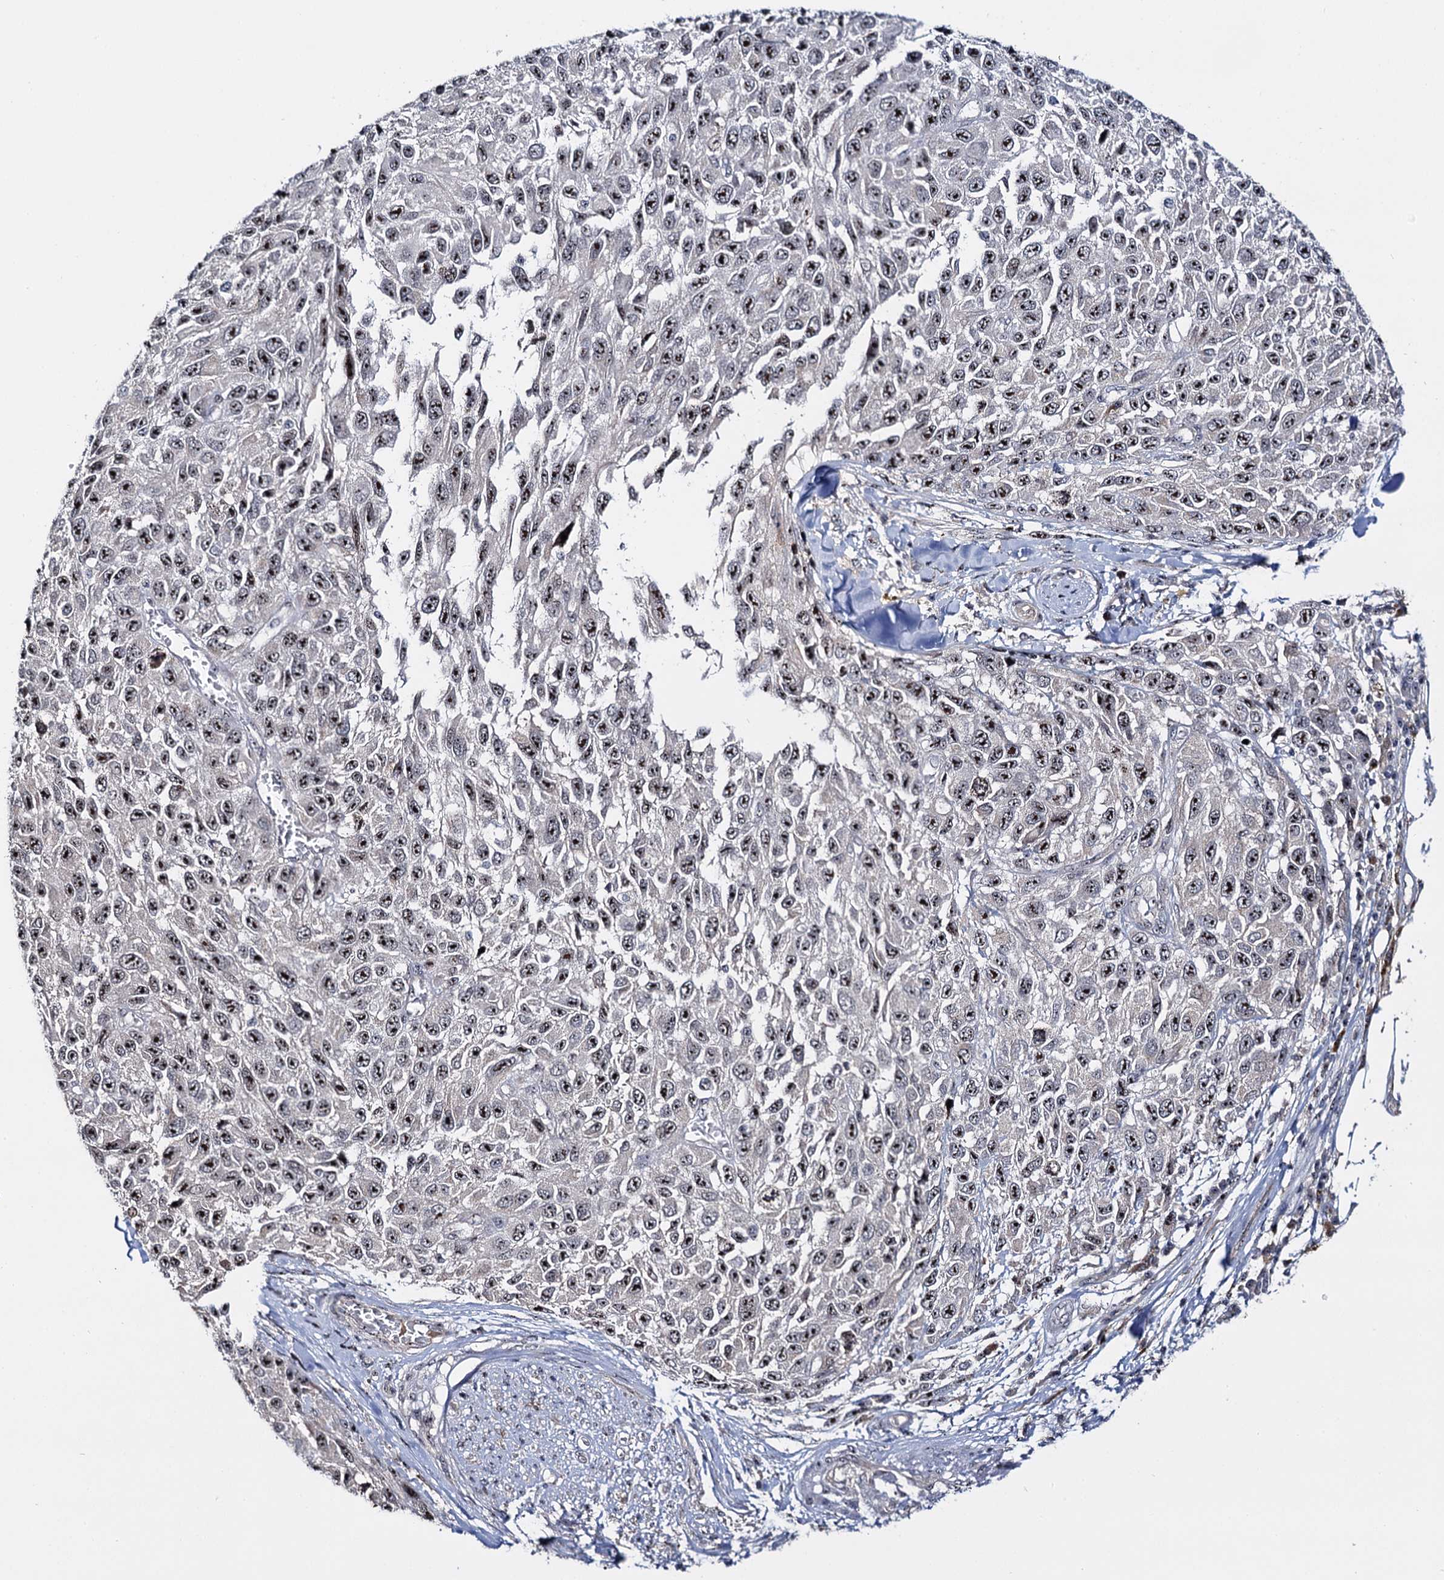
{"staining": {"intensity": "moderate", "quantity": ">75%", "location": "nuclear"}, "tissue": "melanoma", "cell_type": "Tumor cells", "image_type": "cancer", "snomed": [{"axis": "morphology", "description": "Normal tissue, NOS"}, {"axis": "morphology", "description": "Malignant melanoma, NOS"}, {"axis": "topography", "description": "Skin"}], "caption": "Immunohistochemical staining of human melanoma demonstrates medium levels of moderate nuclear positivity in approximately >75% of tumor cells. (IHC, brightfield microscopy, high magnification).", "gene": "SUPT20H", "patient": {"sex": "female", "age": 96}}